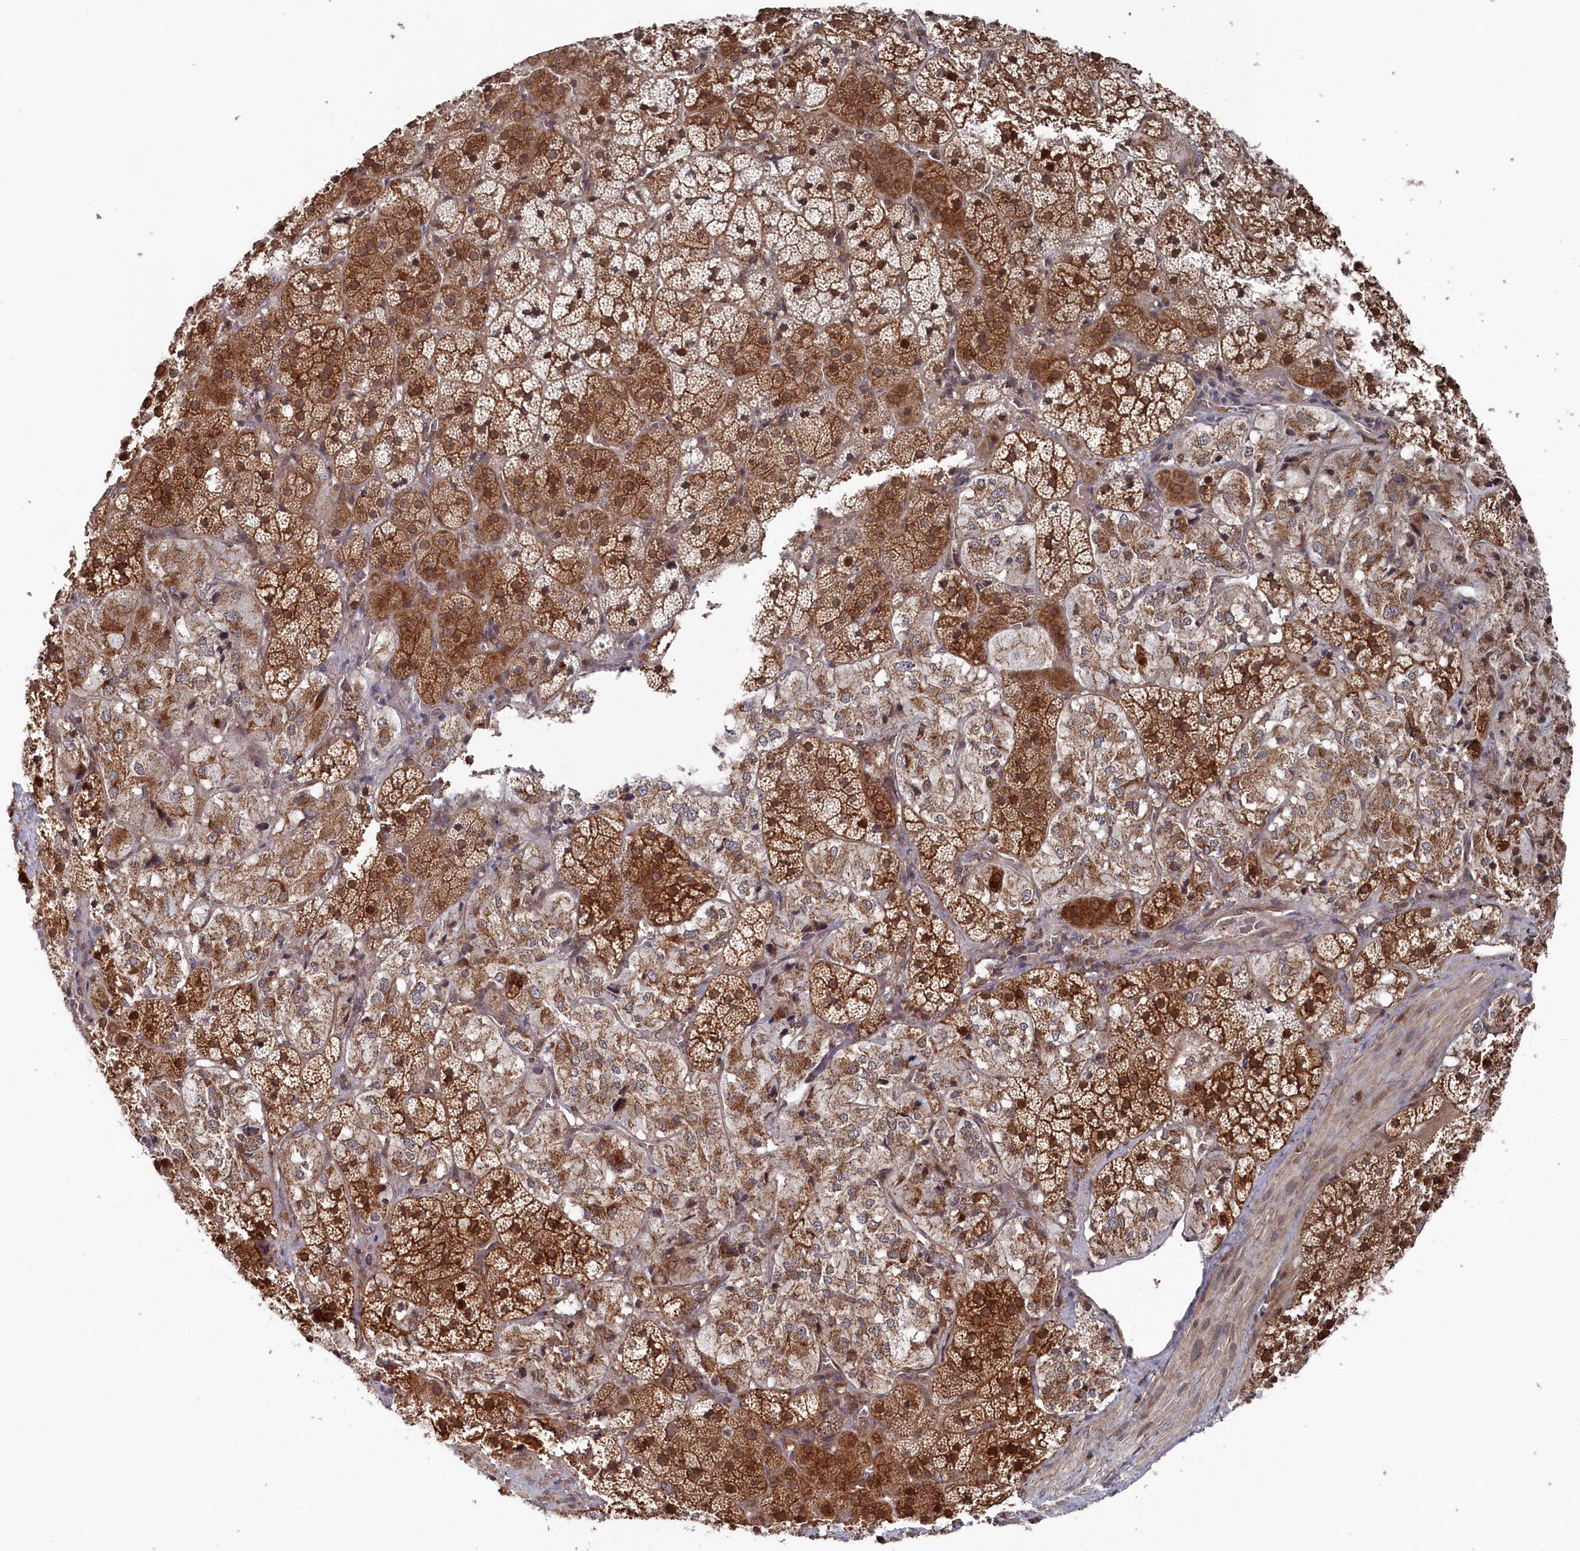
{"staining": {"intensity": "strong", "quantity": "25%-75%", "location": "cytoplasmic/membranous"}, "tissue": "adrenal gland", "cell_type": "Glandular cells", "image_type": "normal", "snomed": [{"axis": "morphology", "description": "Normal tissue, NOS"}, {"axis": "topography", "description": "Adrenal gland"}], "caption": "Adrenal gland stained with immunohistochemistry (IHC) reveals strong cytoplasmic/membranous expression in approximately 25%-75% of glandular cells.", "gene": "WAPL", "patient": {"sex": "female", "age": 44}}